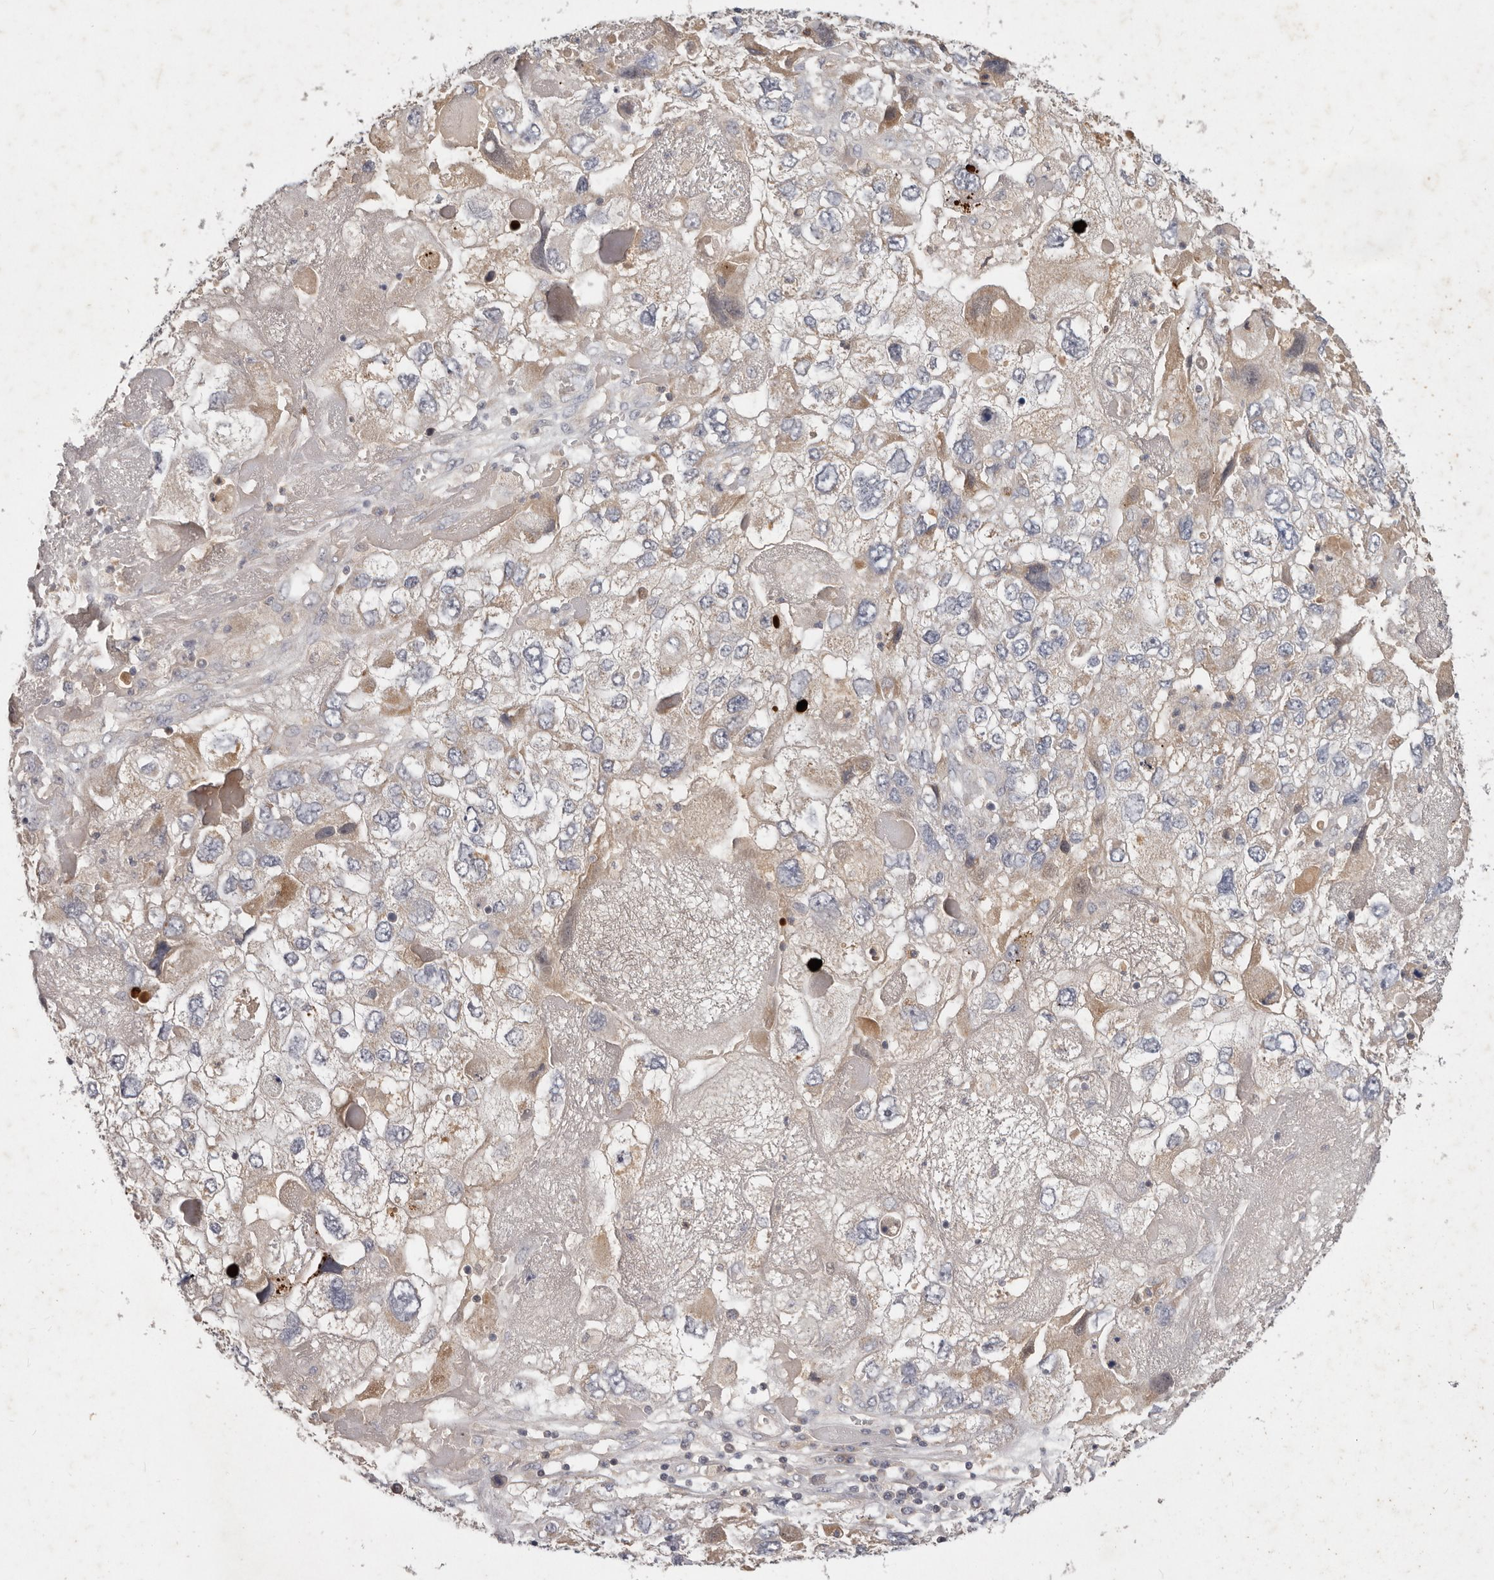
{"staining": {"intensity": "weak", "quantity": "<25%", "location": "cytoplasmic/membranous"}, "tissue": "endometrial cancer", "cell_type": "Tumor cells", "image_type": "cancer", "snomed": [{"axis": "morphology", "description": "Adenocarcinoma, NOS"}, {"axis": "topography", "description": "Endometrium"}], "caption": "The image displays no significant positivity in tumor cells of endometrial adenocarcinoma.", "gene": "USP49", "patient": {"sex": "female", "age": 49}}